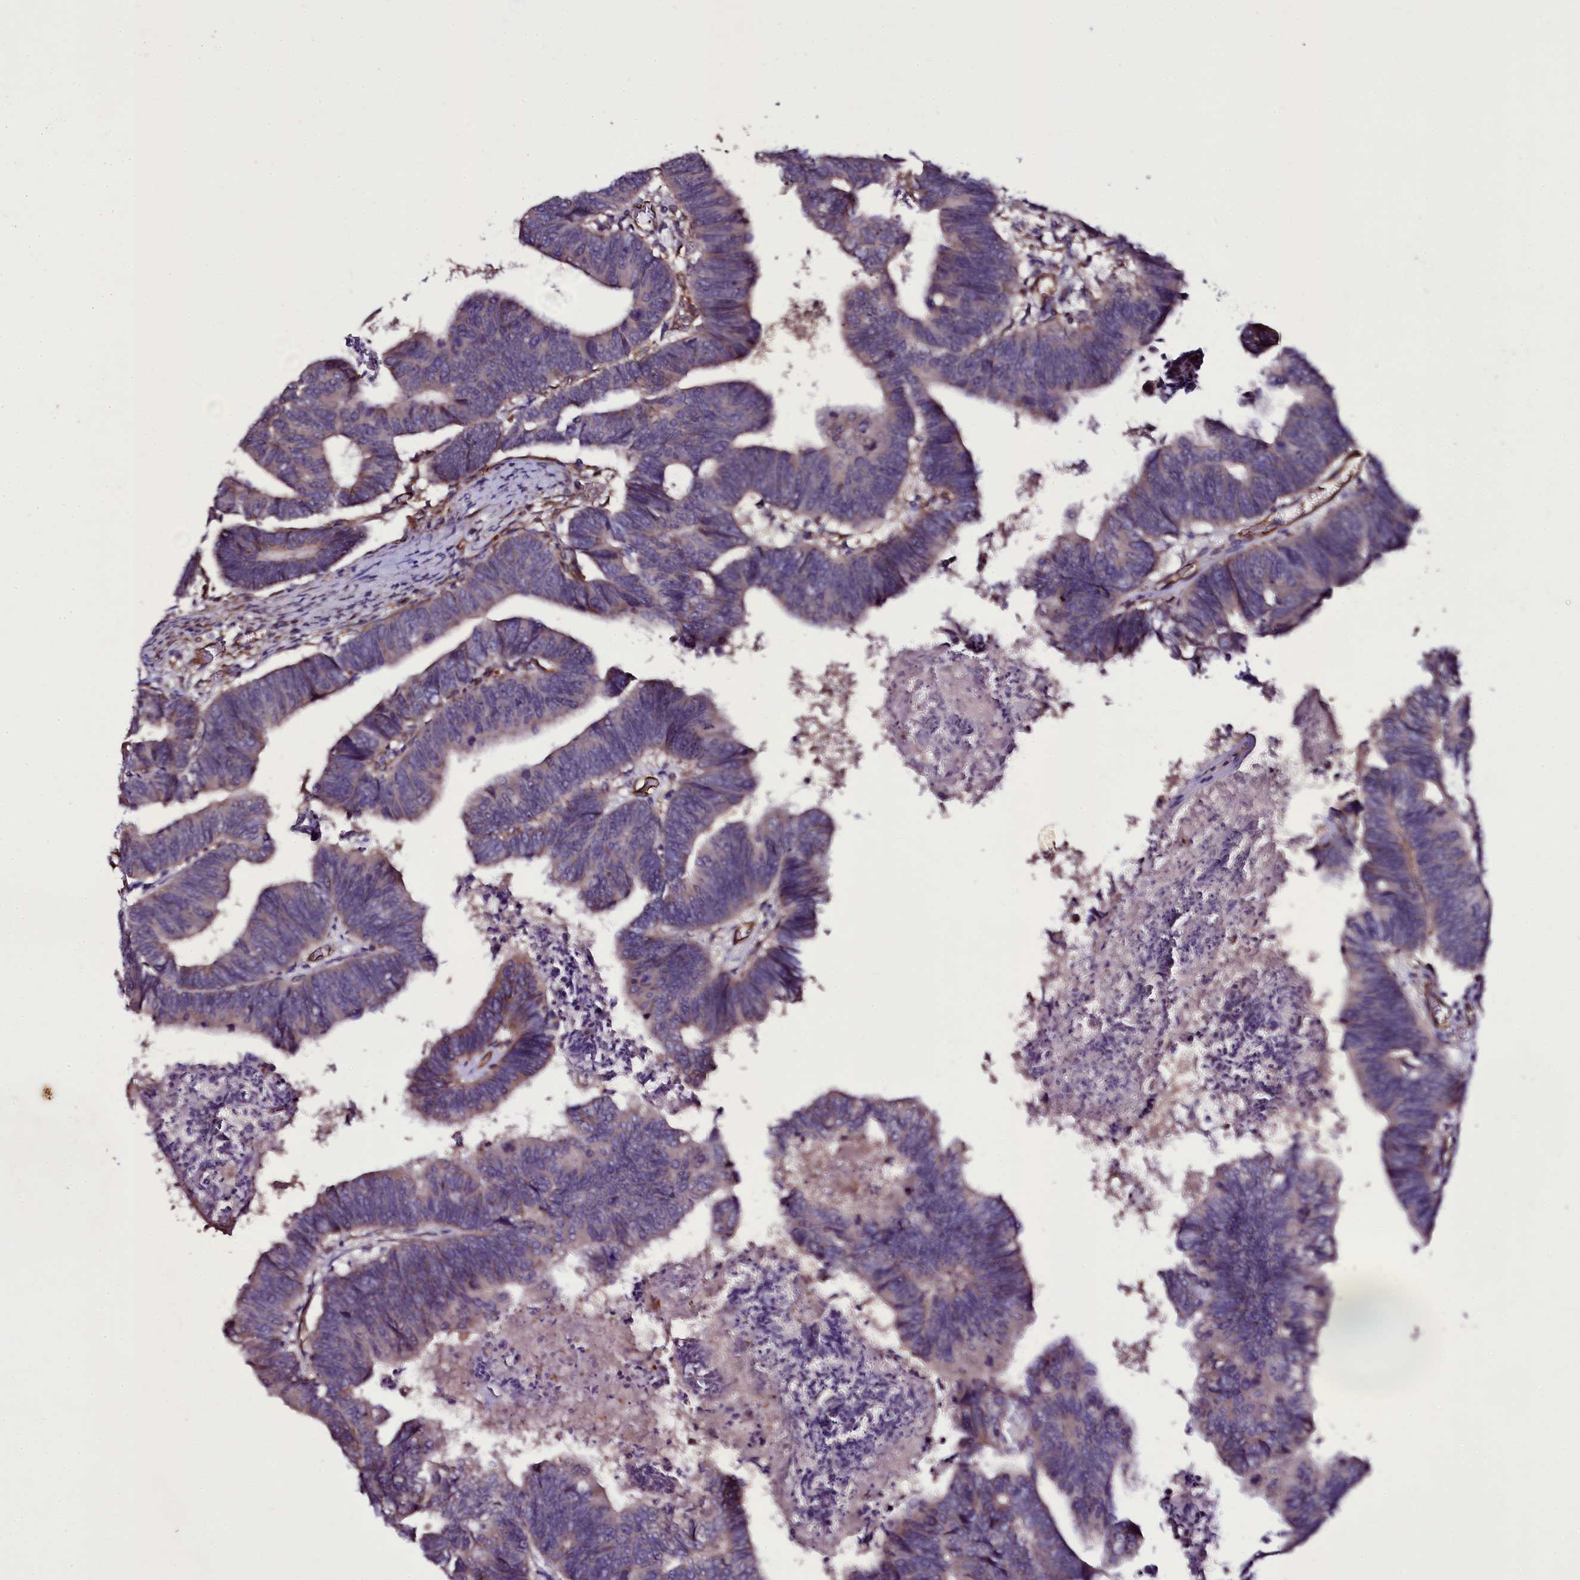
{"staining": {"intensity": "weak", "quantity": "<25%", "location": "cytoplasmic/membranous"}, "tissue": "colorectal cancer", "cell_type": "Tumor cells", "image_type": "cancer", "snomed": [{"axis": "morphology", "description": "Adenocarcinoma, NOS"}, {"axis": "topography", "description": "Rectum"}], "caption": "This is an IHC photomicrograph of colorectal adenocarcinoma. There is no positivity in tumor cells.", "gene": "MEX3C", "patient": {"sex": "female", "age": 65}}